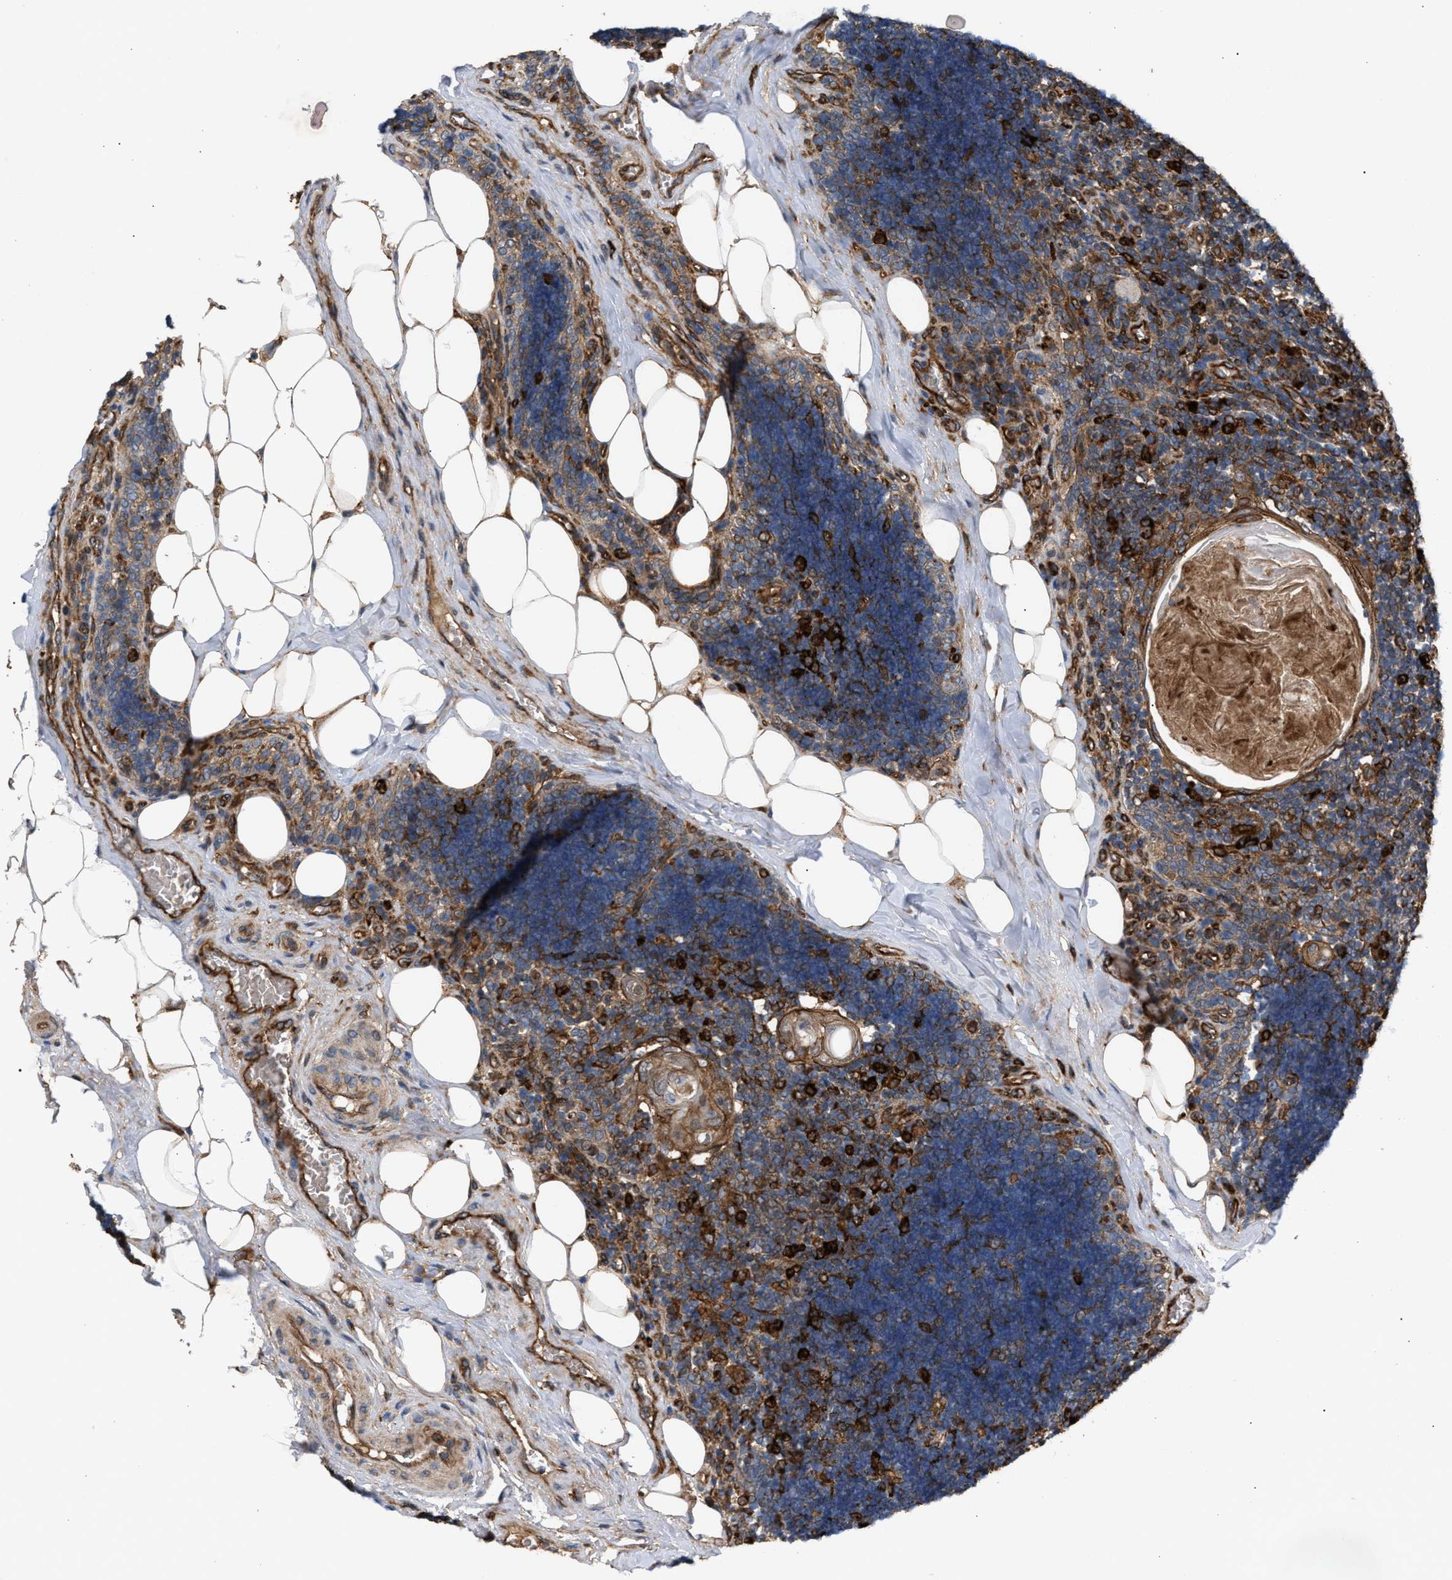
{"staining": {"intensity": "moderate", "quantity": ">75%", "location": "cytoplasmic/membranous"}, "tissue": "lymph node", "cell_type": "Germinal center cells", "image_type": "normal", "snomed": [{"axis": "morphology", "description": "Normal tissue, NOS"}, {"axis": "topography", "description": "Lymph node"}], "caption": "Brown immunohistochemical staining in unremarkable lymph node reveals moderate cytoplasmic/membranous expression in approximately >75% of germinal center cells.", "gene": "GCC1", "patient": {"sex": "male", "age": 33}}